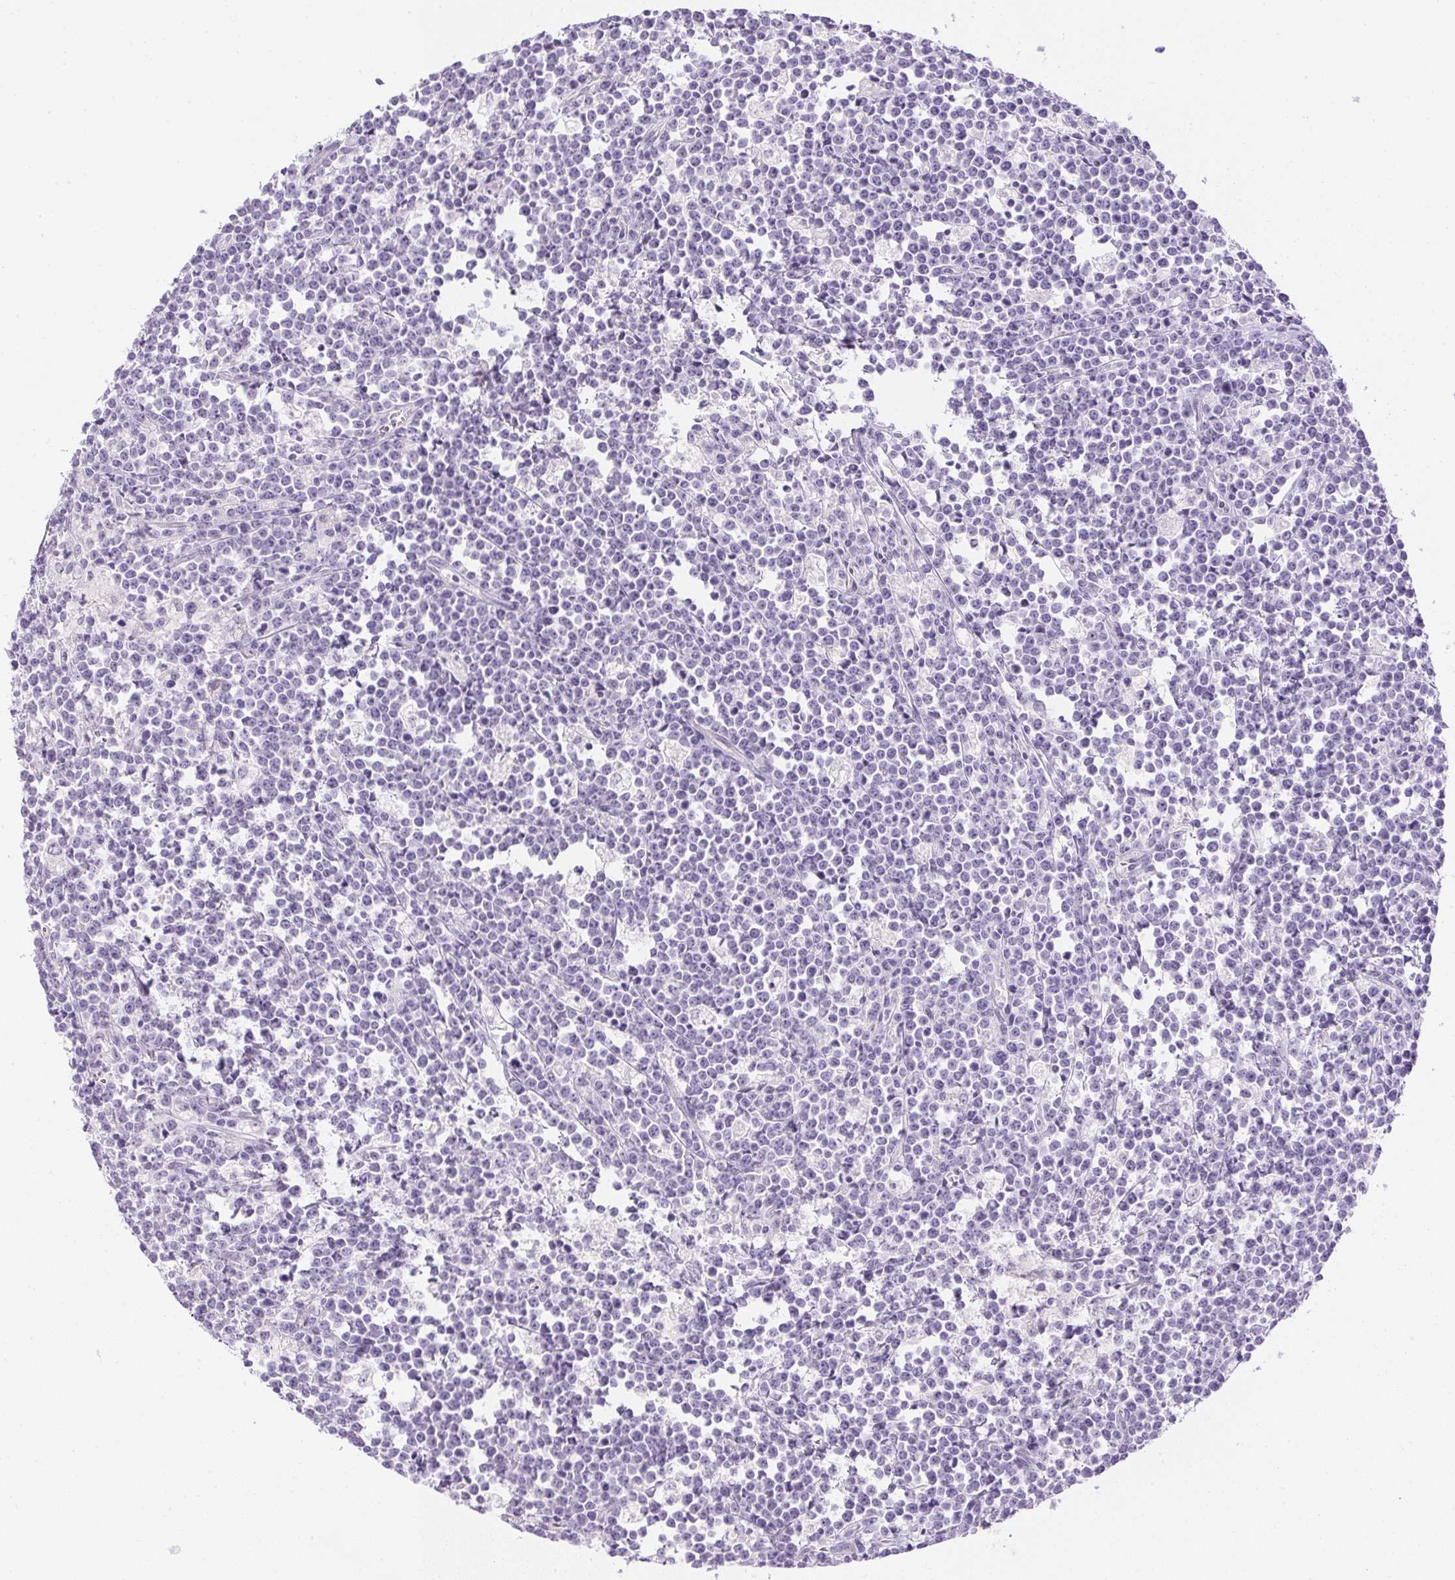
{"staining": {"intensity": "negative", "quantity": "none", "location": "none"}, "tissue": "lymphoma", "cell_type": "Tumor cells", "image_type": "cancer", "snomed": [{"axis": "morphology", "description": "Malignant lymphoma, non-Hodgkin's type, High grade"}, {"axis": "topography", "description": "Small intestine"}], "caption": "Lymphoma was stained to show a protein in brown. There is no significant positivity in tumor cells. (DAB immunohistochemistry visualized using brightfield microscopy, high magnification).", "gene": "CTRL", "patient": {"sex": "female", "age": 56}}